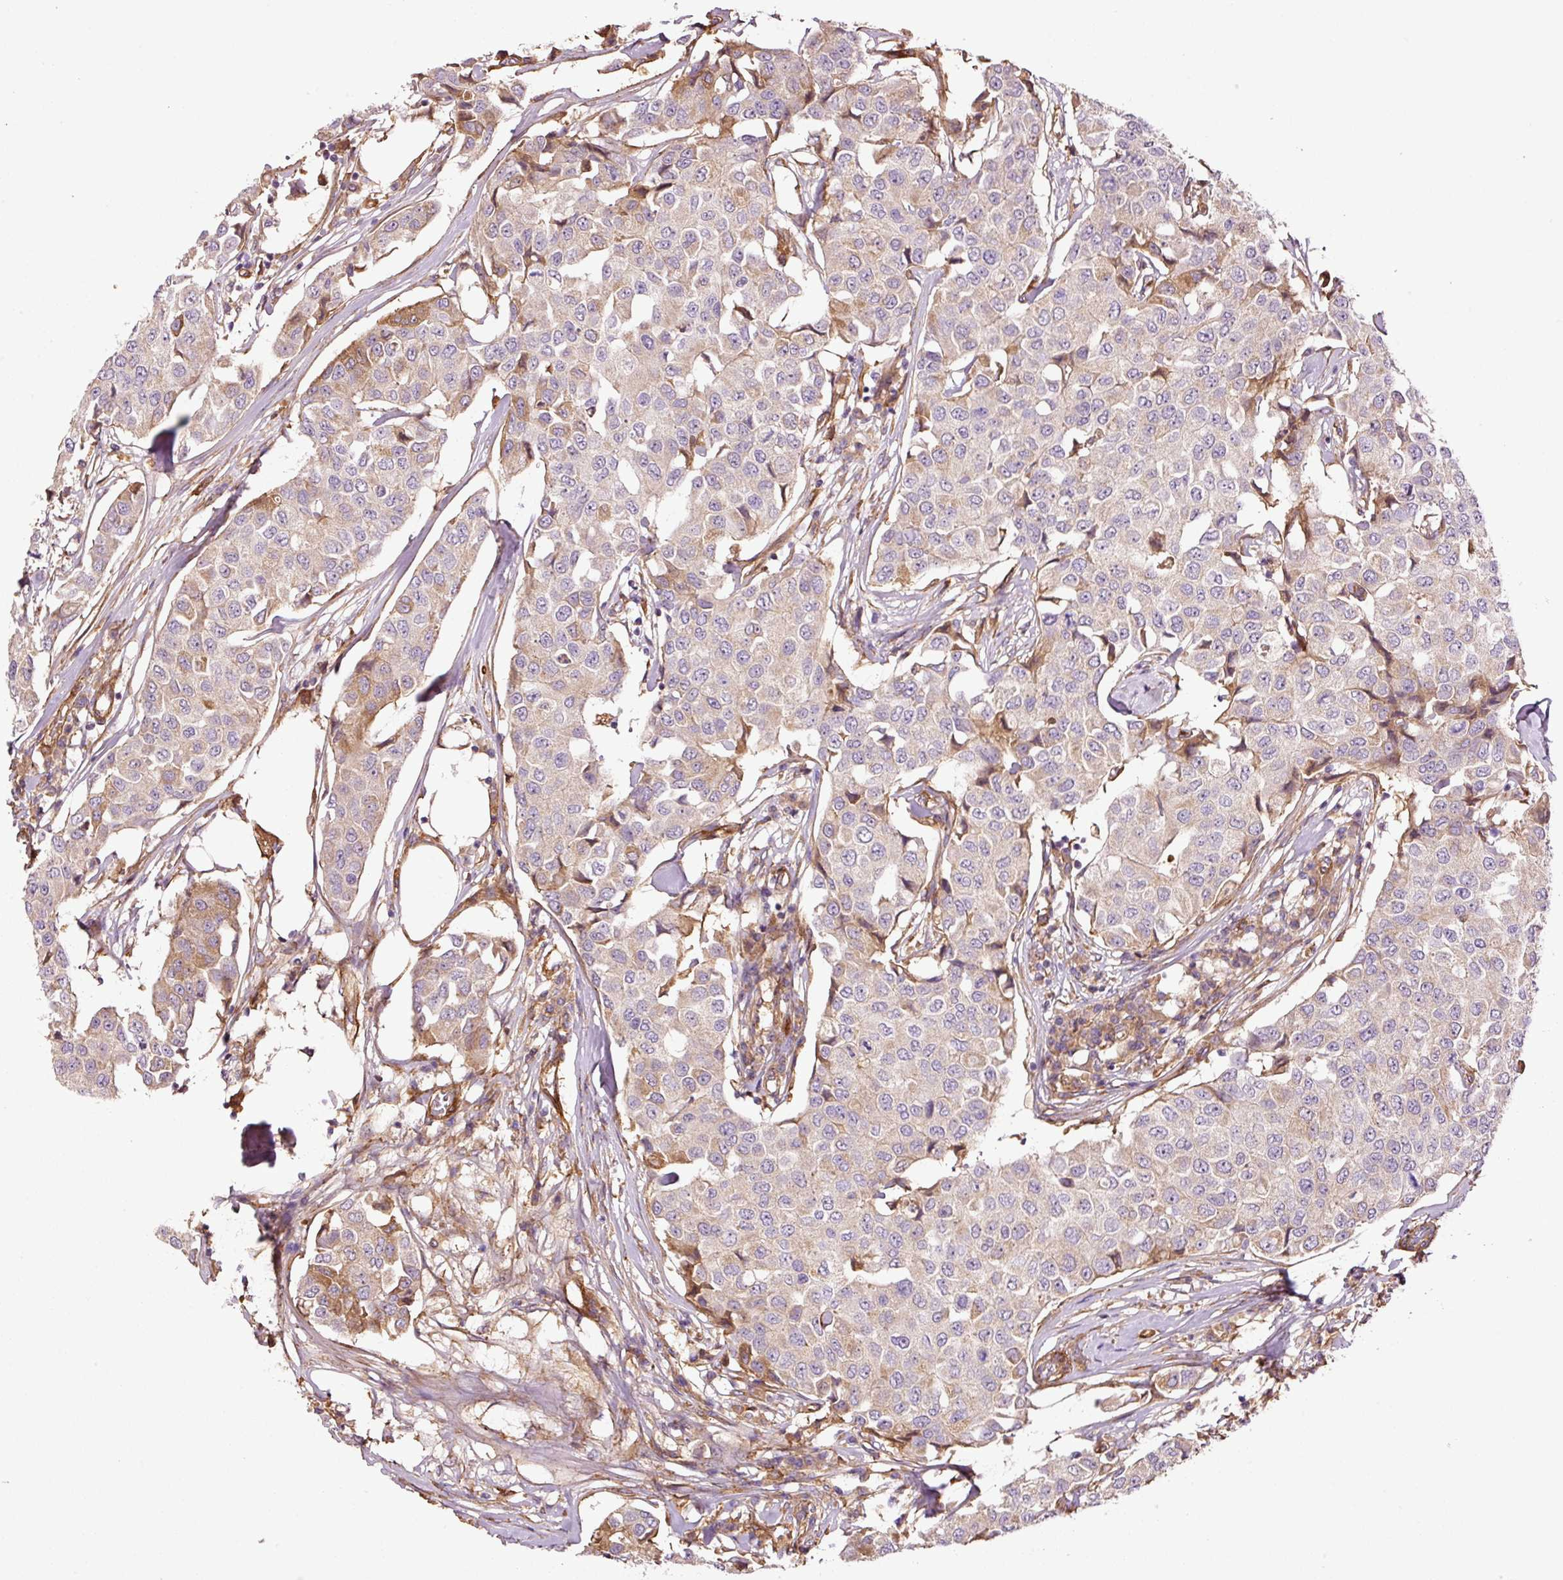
{"staining": {"intensity": "moderate", "quantity": "<25%", "location": "cytoplasmic/membranous"}, "tissue": "breast cancer", "cell_type": "Tumor cells", "image_type": "cancer", "snomed": [{"axis": "morphology", "description": "Duct carcinoma"}, {"axis": "topography", "description": "Breast"}], "caption": "Infiltrating ductal carcinoma (breast) was stained to show a protein in brown. There is low levels of moderate cytoplasmic/membranous positivity in about <25% of tumor cells.", "gene": "NID2", "patient": {"sex": "female", "age": 80}}